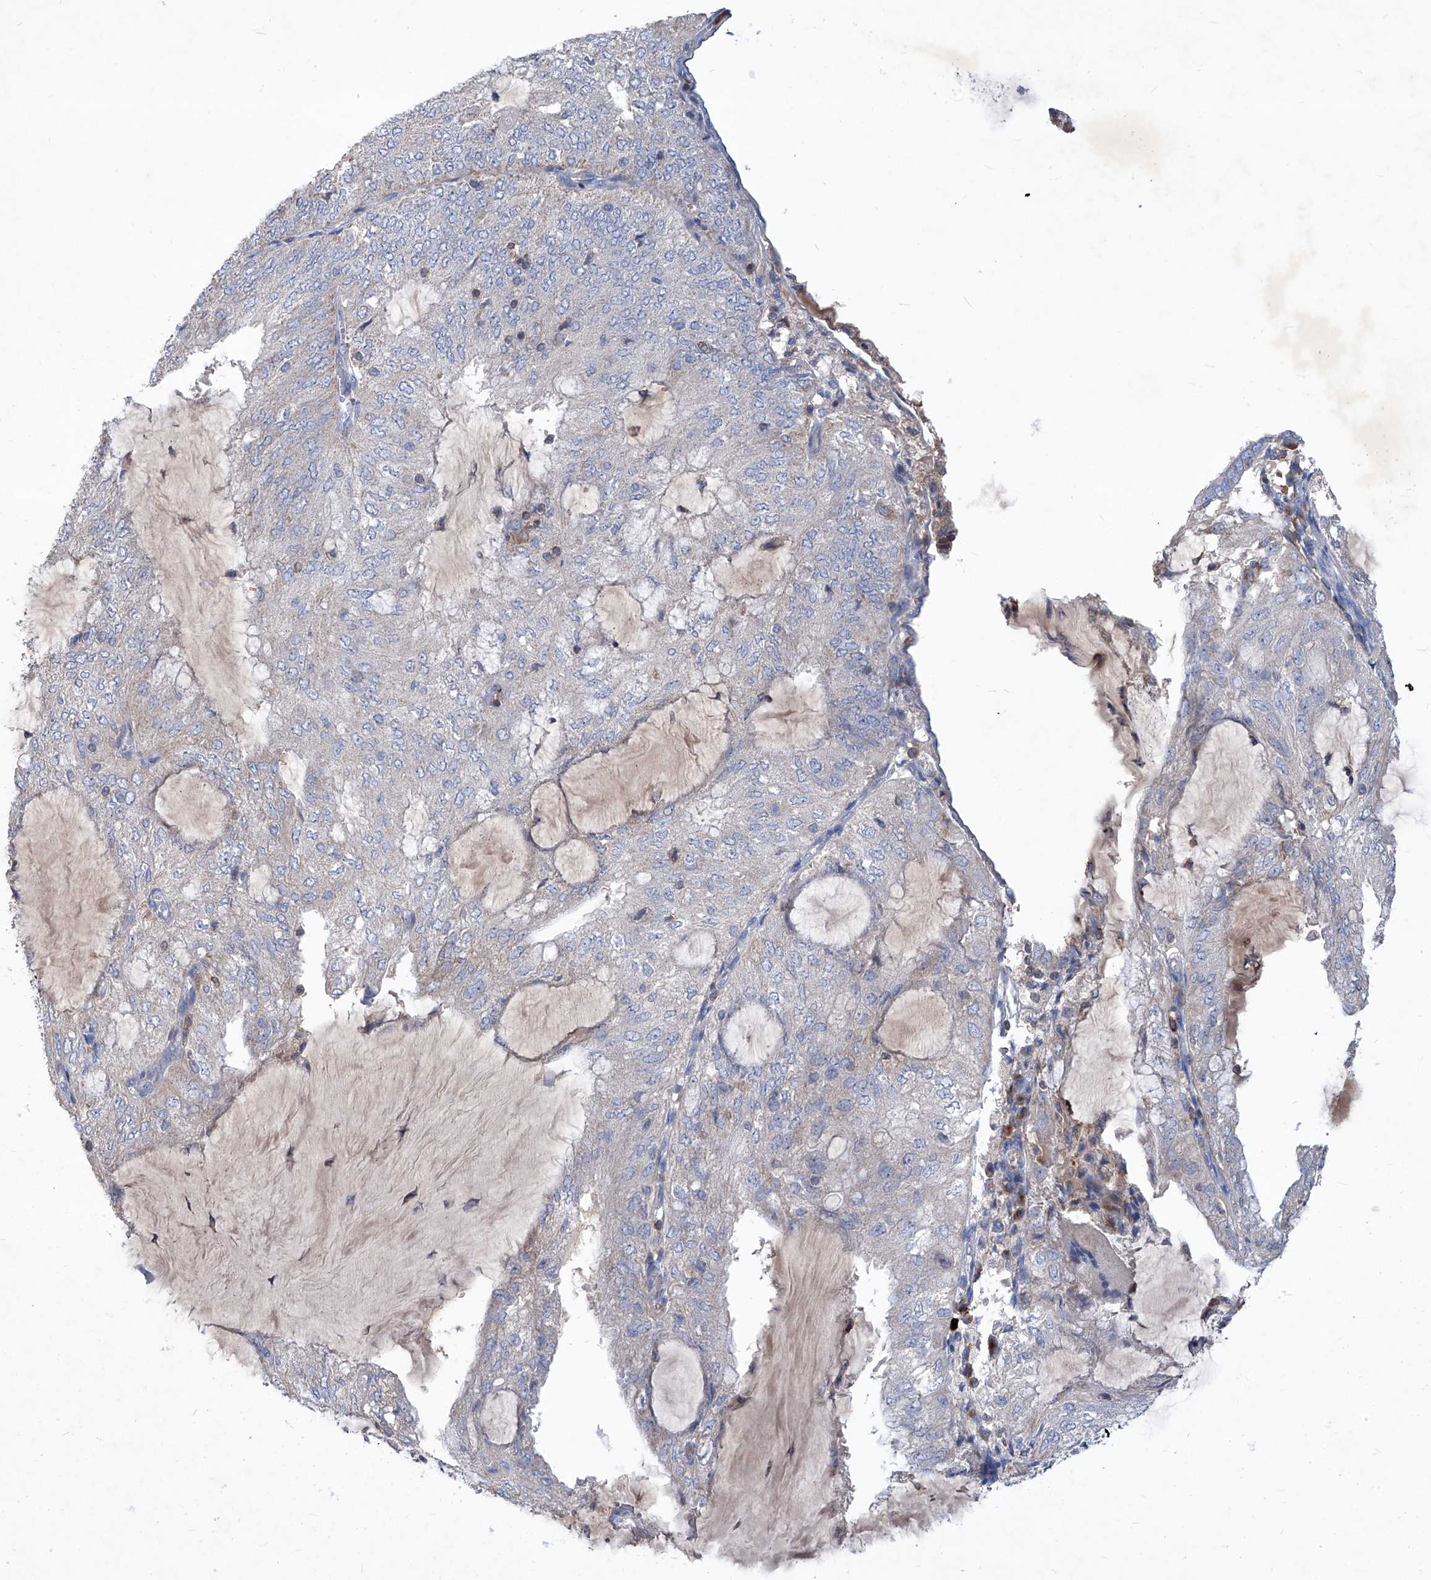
{"staining": {"intensity": "negative", "quantity": "none", "location": "none"}, "tissue": "endometrial cancer", "cell_type": "Tumor cells", "image_type": "cancer", "snomed": [{"axis": "morphology", "description": "Adenocarcinoma, NOS"}, {"axis": "topography", "description": "Endometrium"}], "caption": "High power microscopy image of an immunohistochemistry histopathology image of endometrial cancer (adenocarcinoma), revealing no significant staining in tumor cells.", "gene": "EPHA8", "patient": {"sex": "female", "age": 81}}